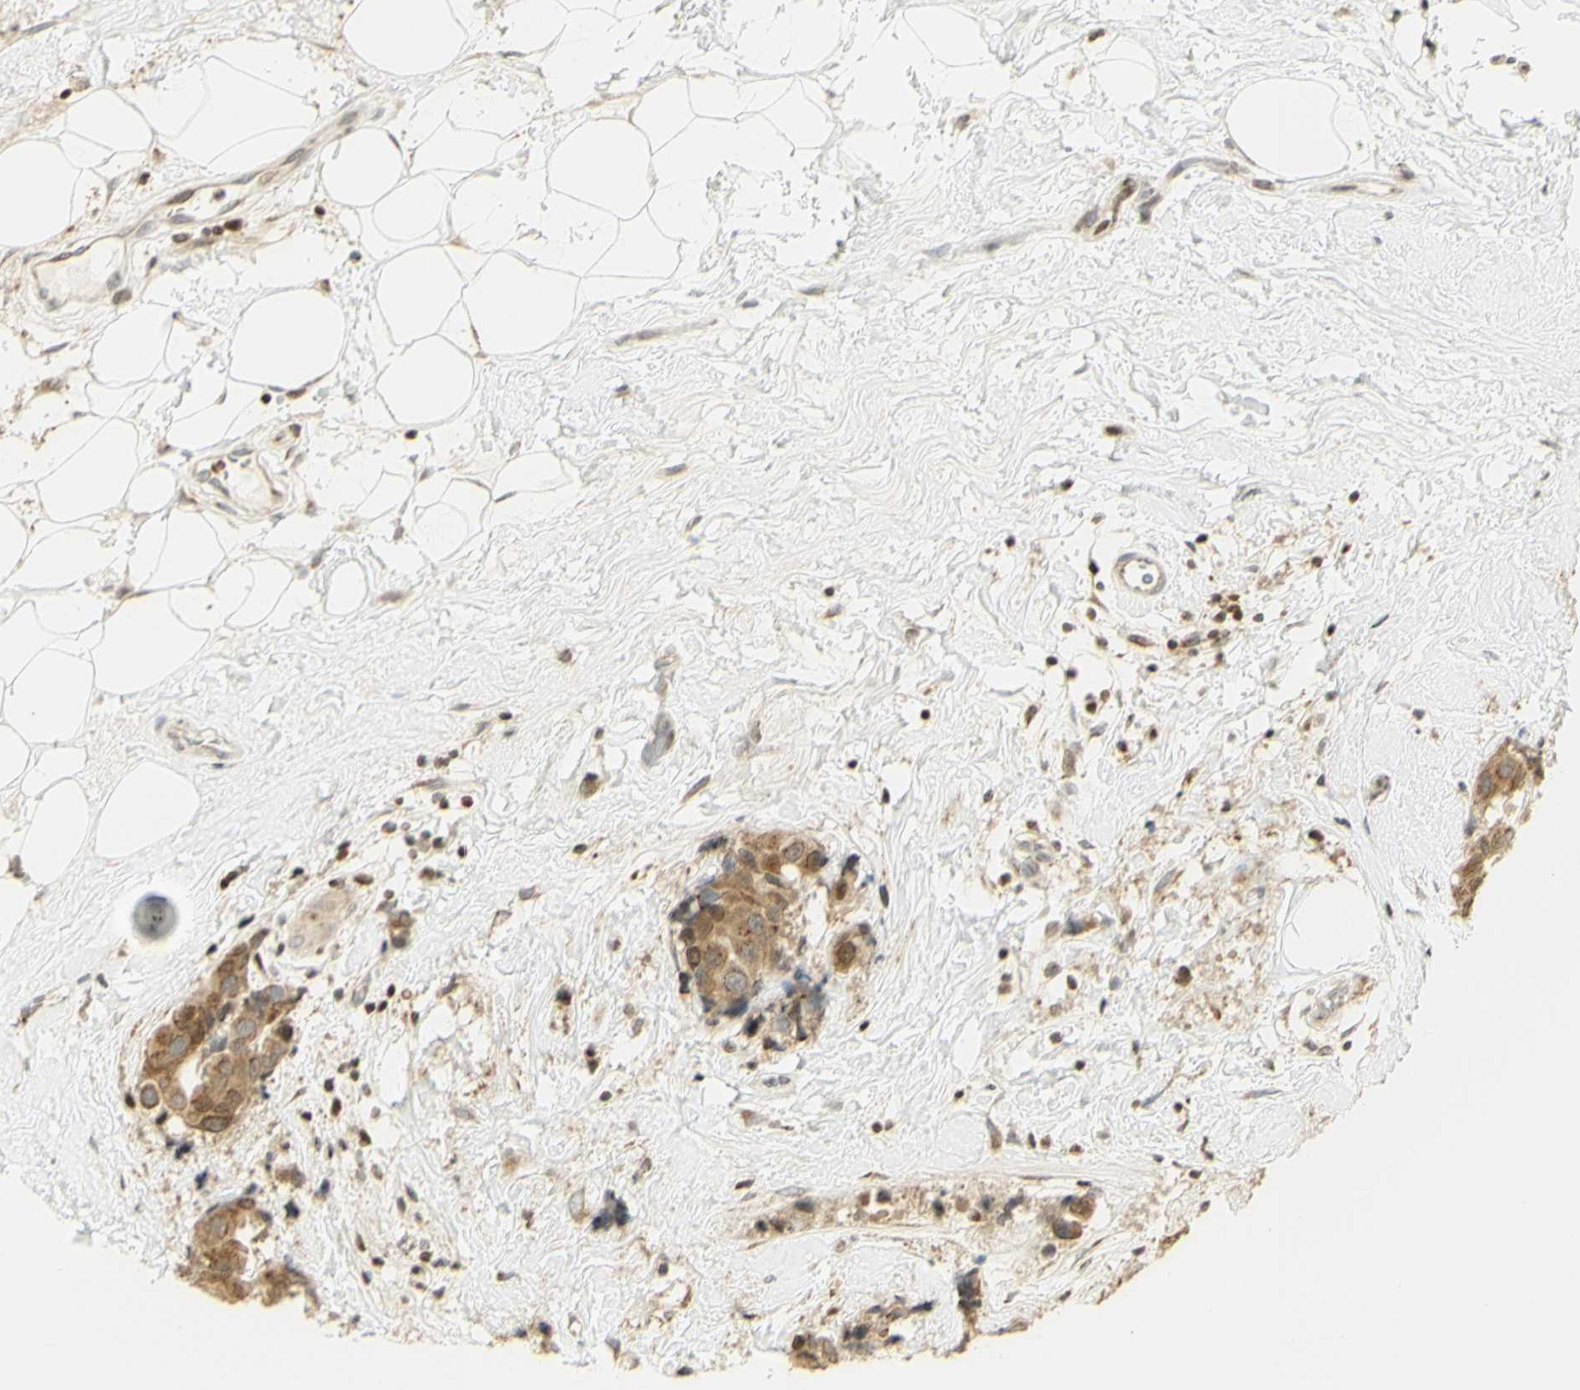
{"staining": {"intensity": "moderate", "quantity": ">75%", "location": "cytoplasmic/membranous,nuclear"}, "tissue": "breast cancer", "cell_type": "Tumor cells", "image_type": "cancer", "snomed": [{"axis": "morphology", "description": "Normal tissue, NOS"}, {"axis": "morphology", "description": "Duct carcinoma"}, {"axis": "topography", "description": "Breast"}], "caption": "Immunohistochemical staining of breast infiltrating ductal carcinoma demonstrates medium levels of moderate cytoplasmic/membranous and nuclear expression in approximately >75% of tumor cells.", "gene": "KIF11", "patient": {"sex": "female", "age": 39}}